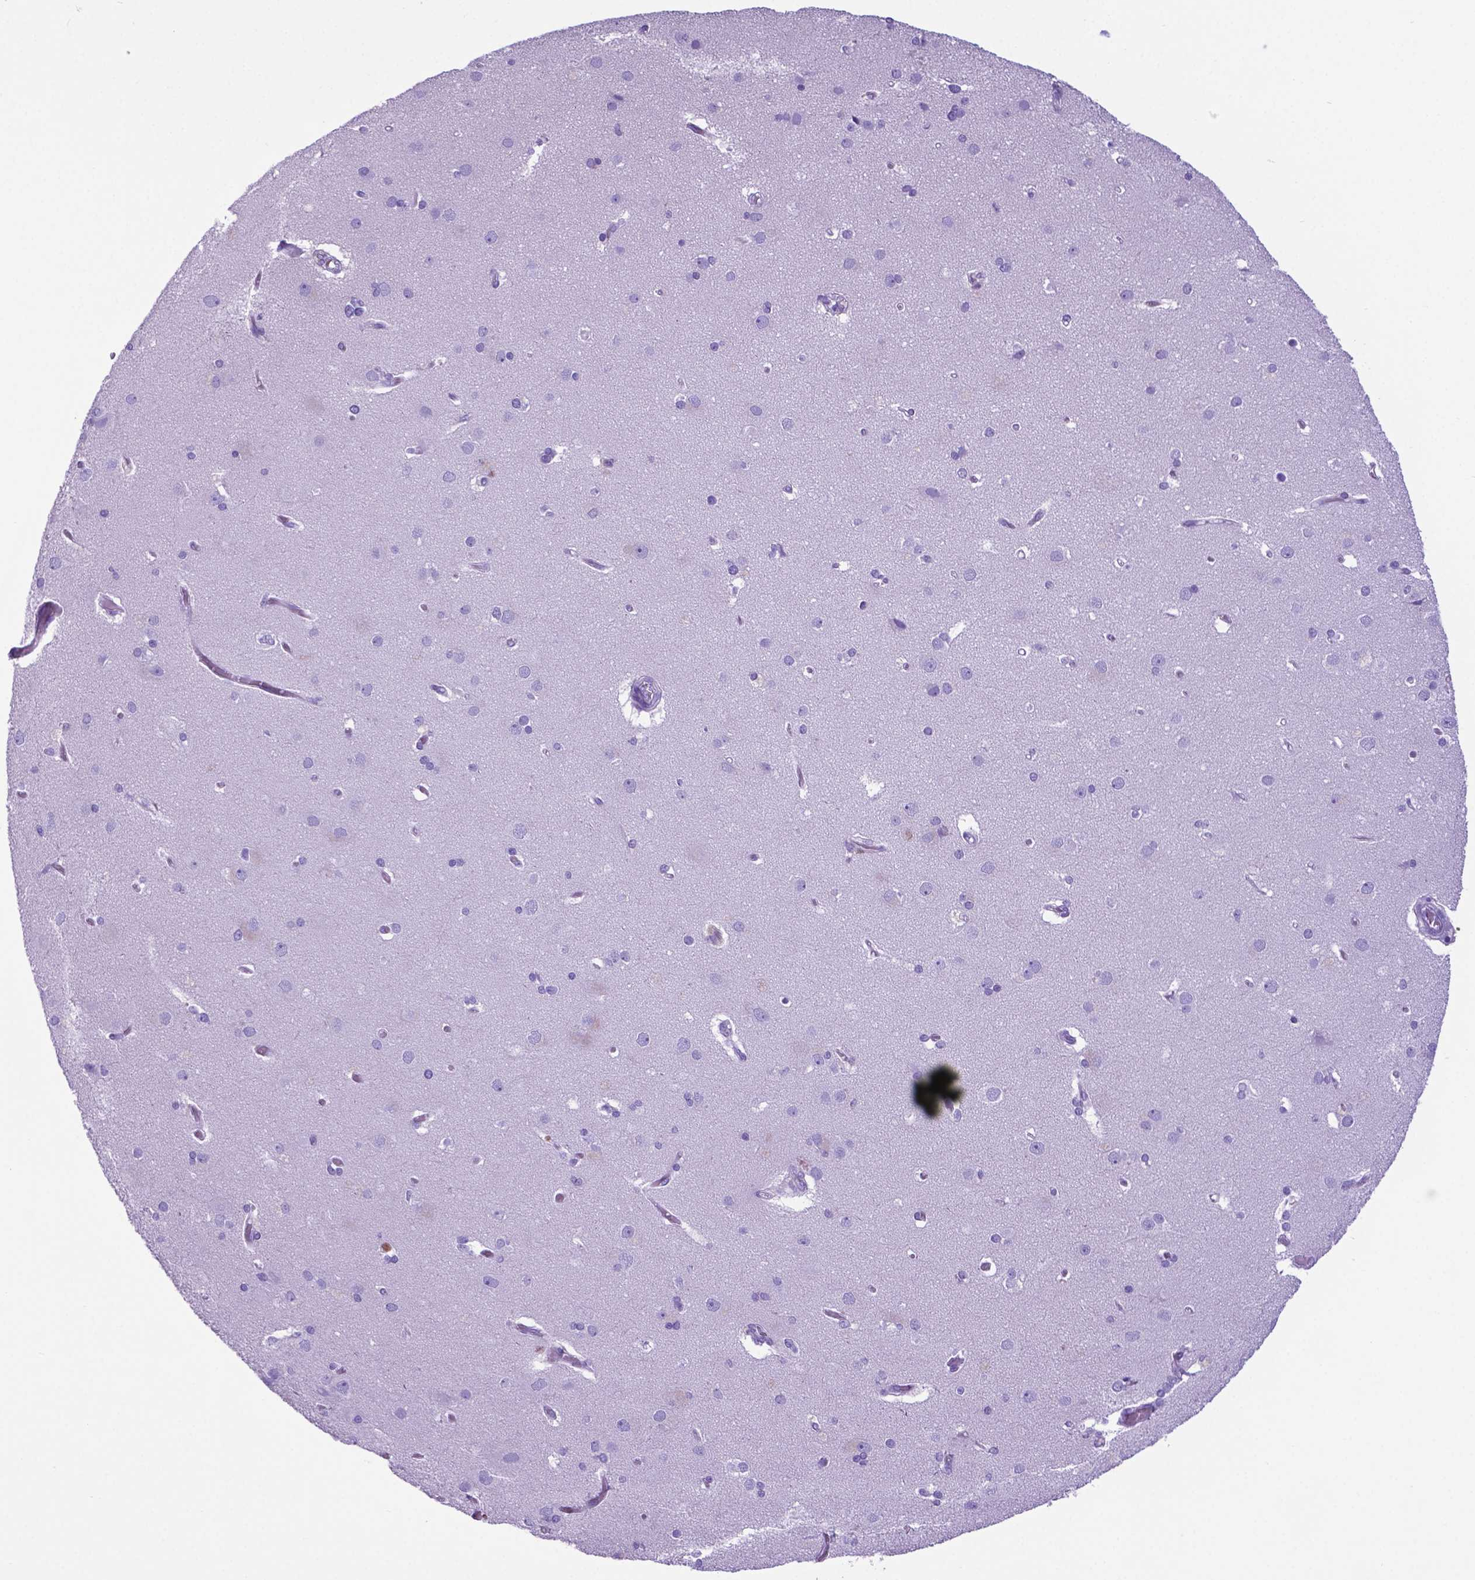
{"staining": {"intensity": "negative", "quantity": "none", "location": "none"}, "tissue": "cerebral cortex", "cell_type": "Endothelial cells", "image_type": "normal", "snomed": [{"axis": "morphology", "description": "Normal tissue, NOS"}, {"axis": "morphology", "description": "Glioma, malignant, High grade"}, {"axis": "topography", "description": "Cerebral cortex"}], "caption": "A histopathology image of human cerebral cortex is negative for staining in endothelial cells. The staining is performed using DAB (3,3'-diaminobenzidine) brown chromogen with nuclei counter-stained in using hematoxylin.", "gene": "LZTR1", "patient": {"sex": "male", "age": 71}}